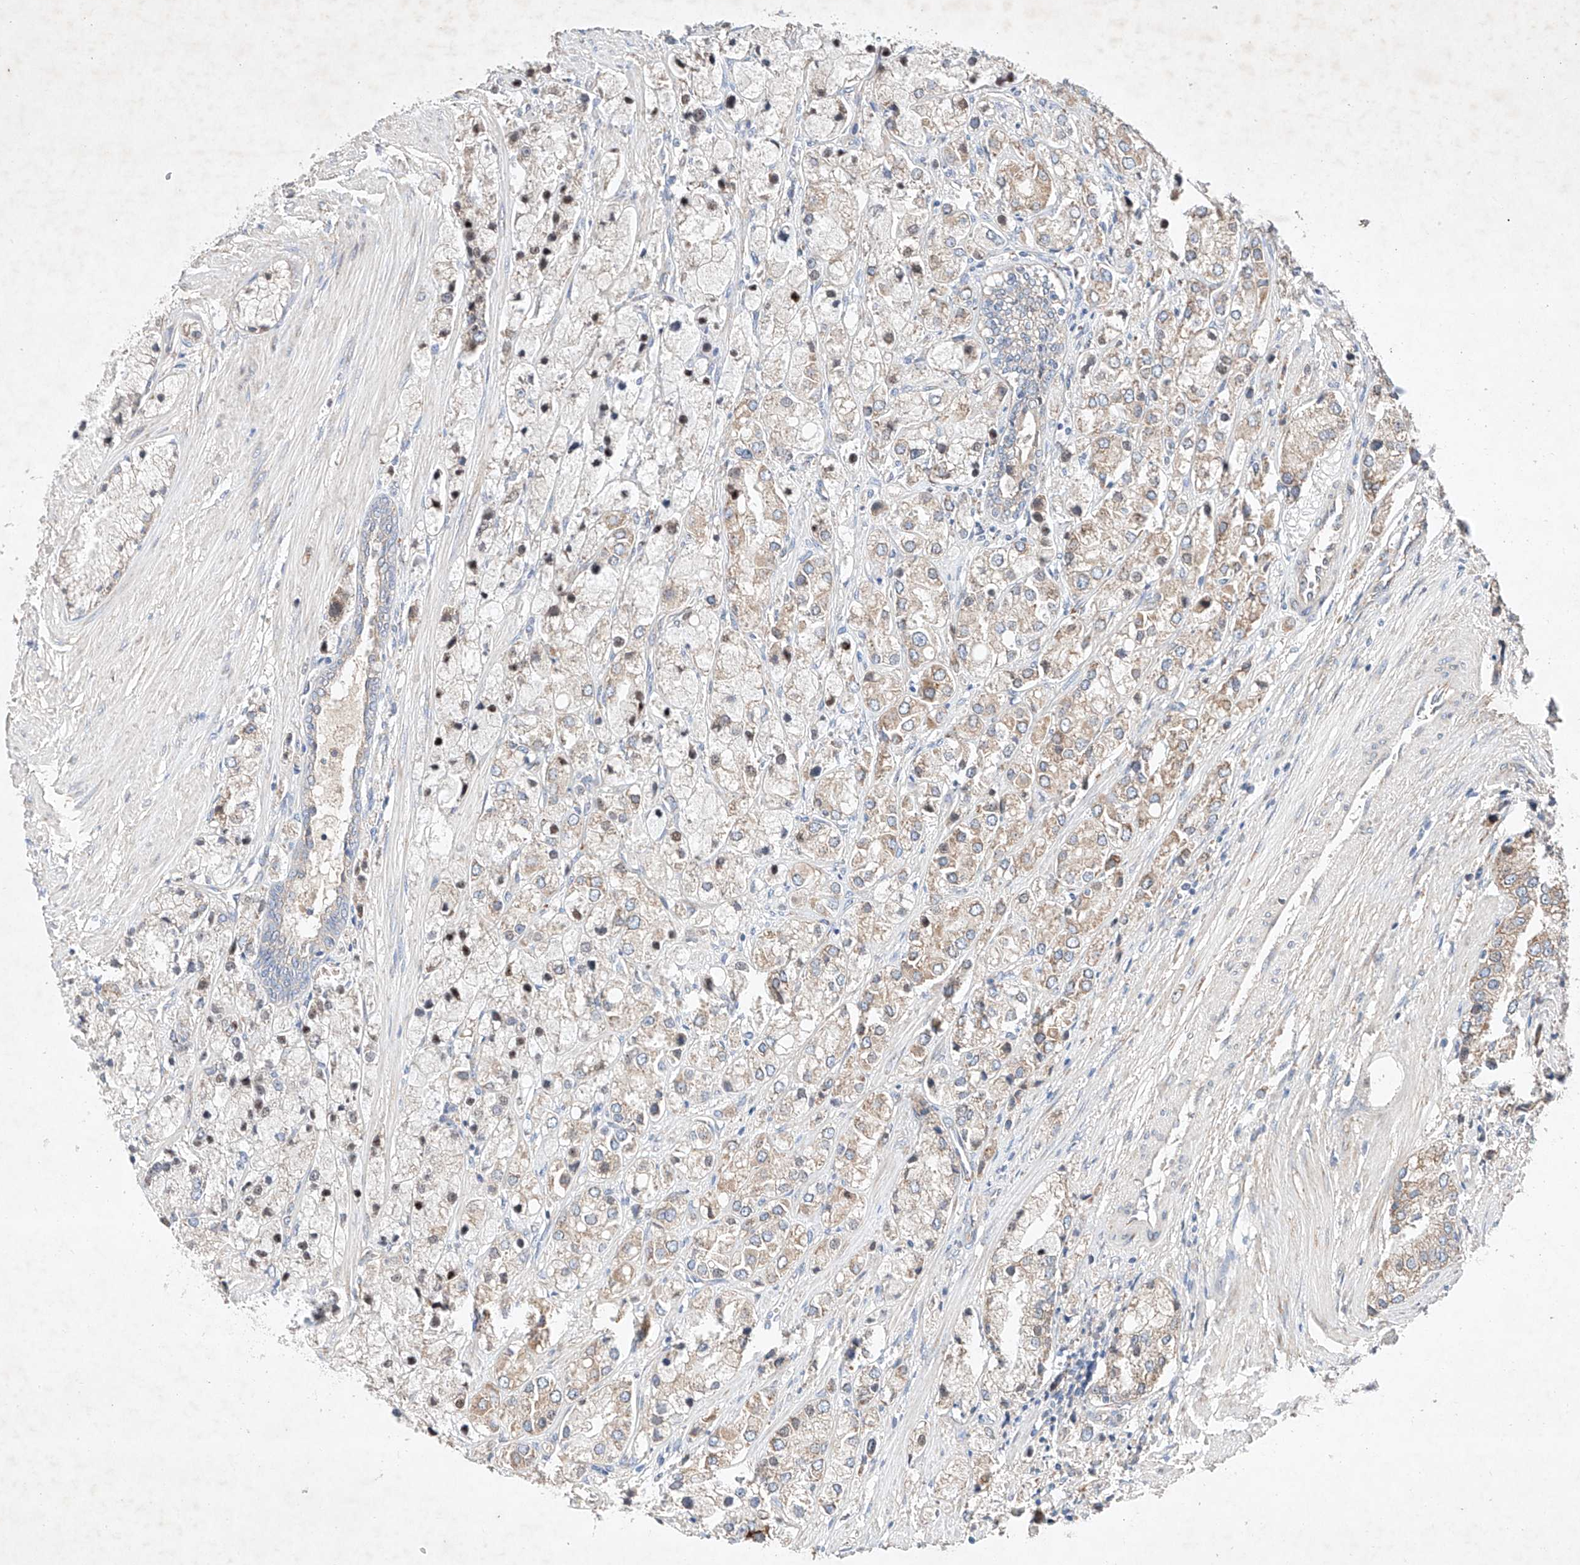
{"staining": {"intensity": "weak", "quantity": "25%-75%", "location": "cytoplasmic/membranous"}, "tissue": "prostate cancer", "cell_type": "Tumor cells", "image_type": "cancer", "snomed": [{"axis": "morphology", "description": "Adenocarcinoma, High grade"}, {"axis": "topography", "description": "Prostate"}], "caption": "The micrograph displays a brown stain indicating the presence of a protein in the cytoplasmic/membranous of tumor cells in prostate cancer (high-grade adenocarcinoma).", "gene": "FASTK", "patient": {"sex": "male", "age": 50}}